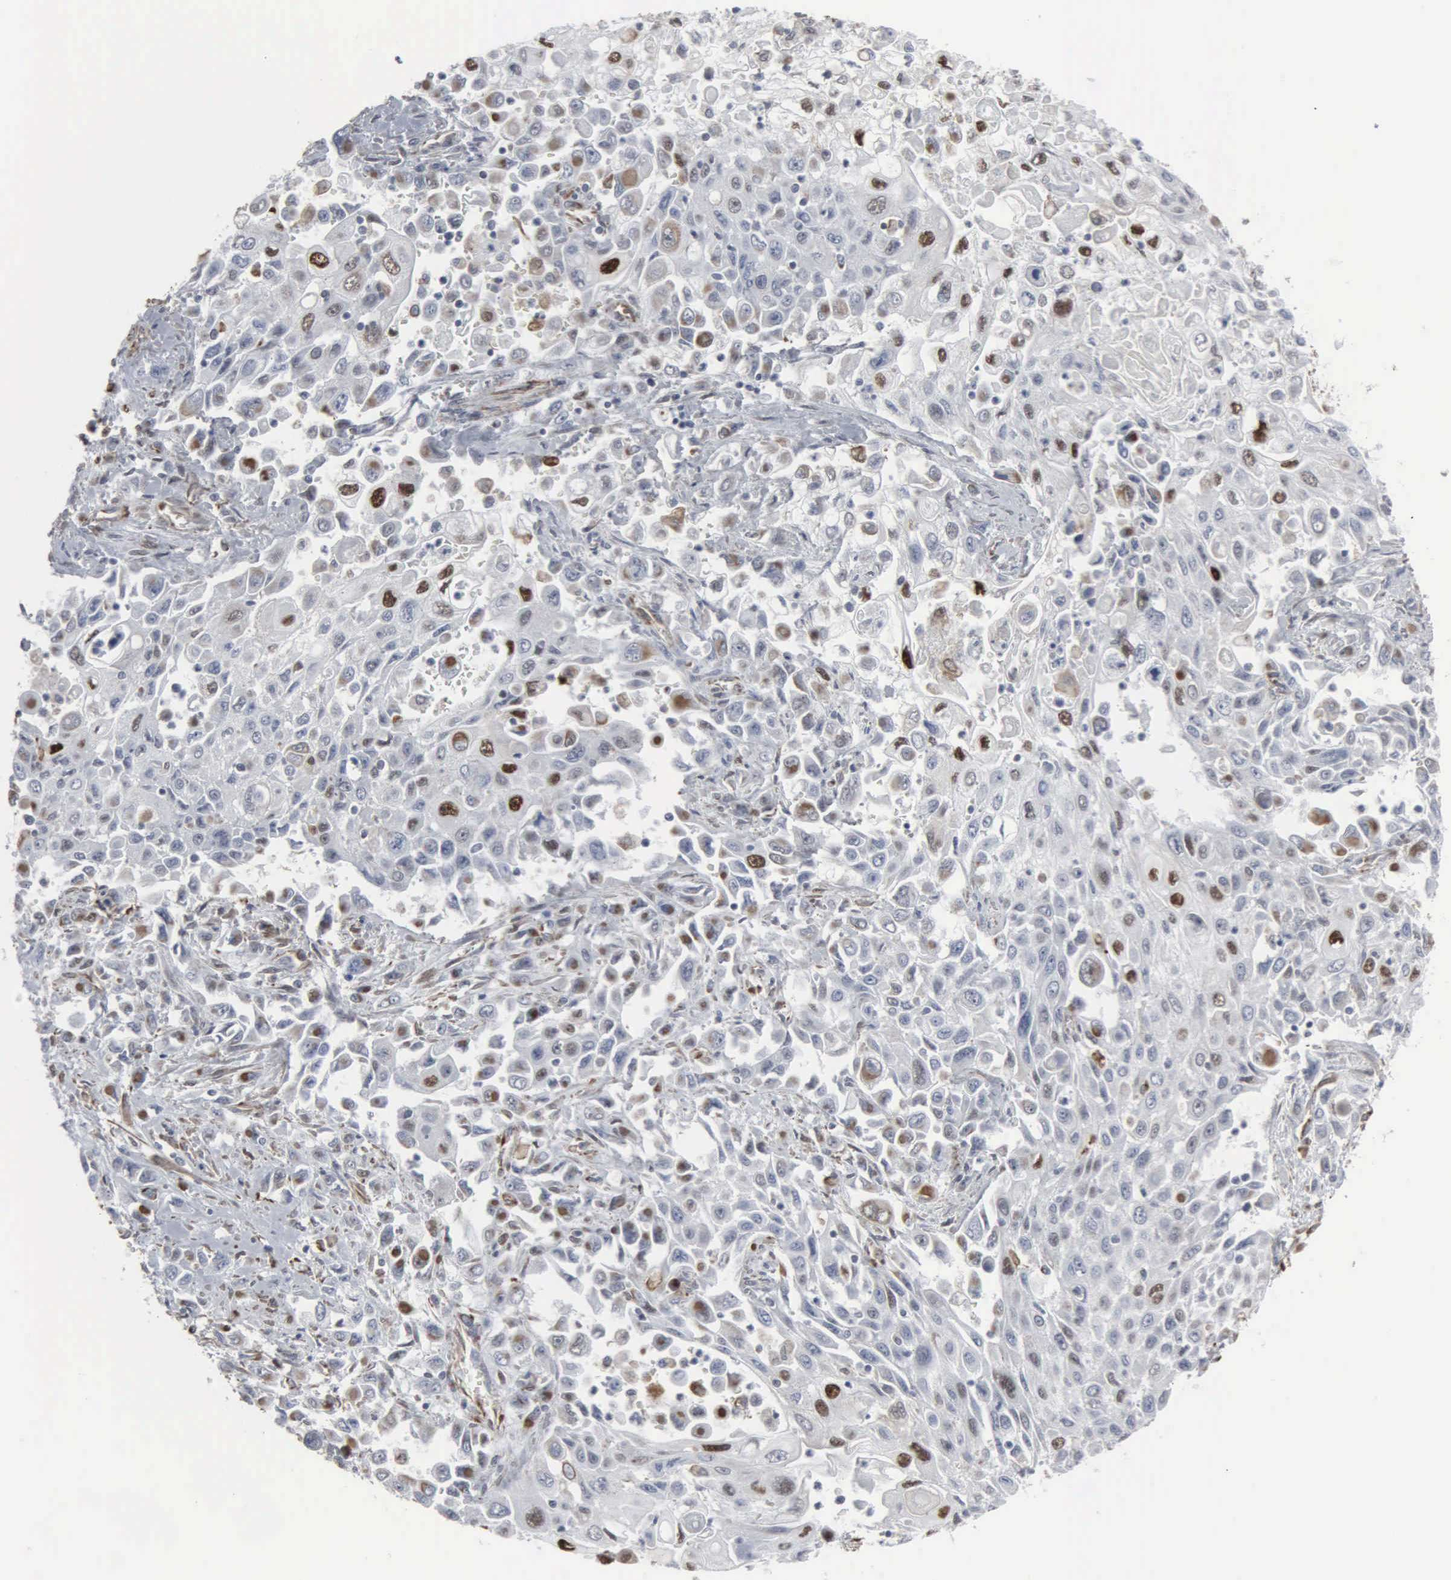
{"staining": {"intensity": "weak", "quantity": "<25%", "location": "cytoplasmic/membranous,nuclear"}, "tissue": "pancreatic cancer", "cell_type": "Tumor cells", "image_type": "cancer", "snomed": [{"axis": "morphology", "description": "Adenocarcinoma, NOS"}, {"axis": "topography", "description": "Pancreas"}], "caption": "An immunohistochemistry (IHC) photomicrograph of pancreatic adenocarcinoma is shown. There is no staining in tumor cells of pancreatic adenocarcinoma.", "gene": "CCNE1", "patient": {"sex": "male", "age": 70}}